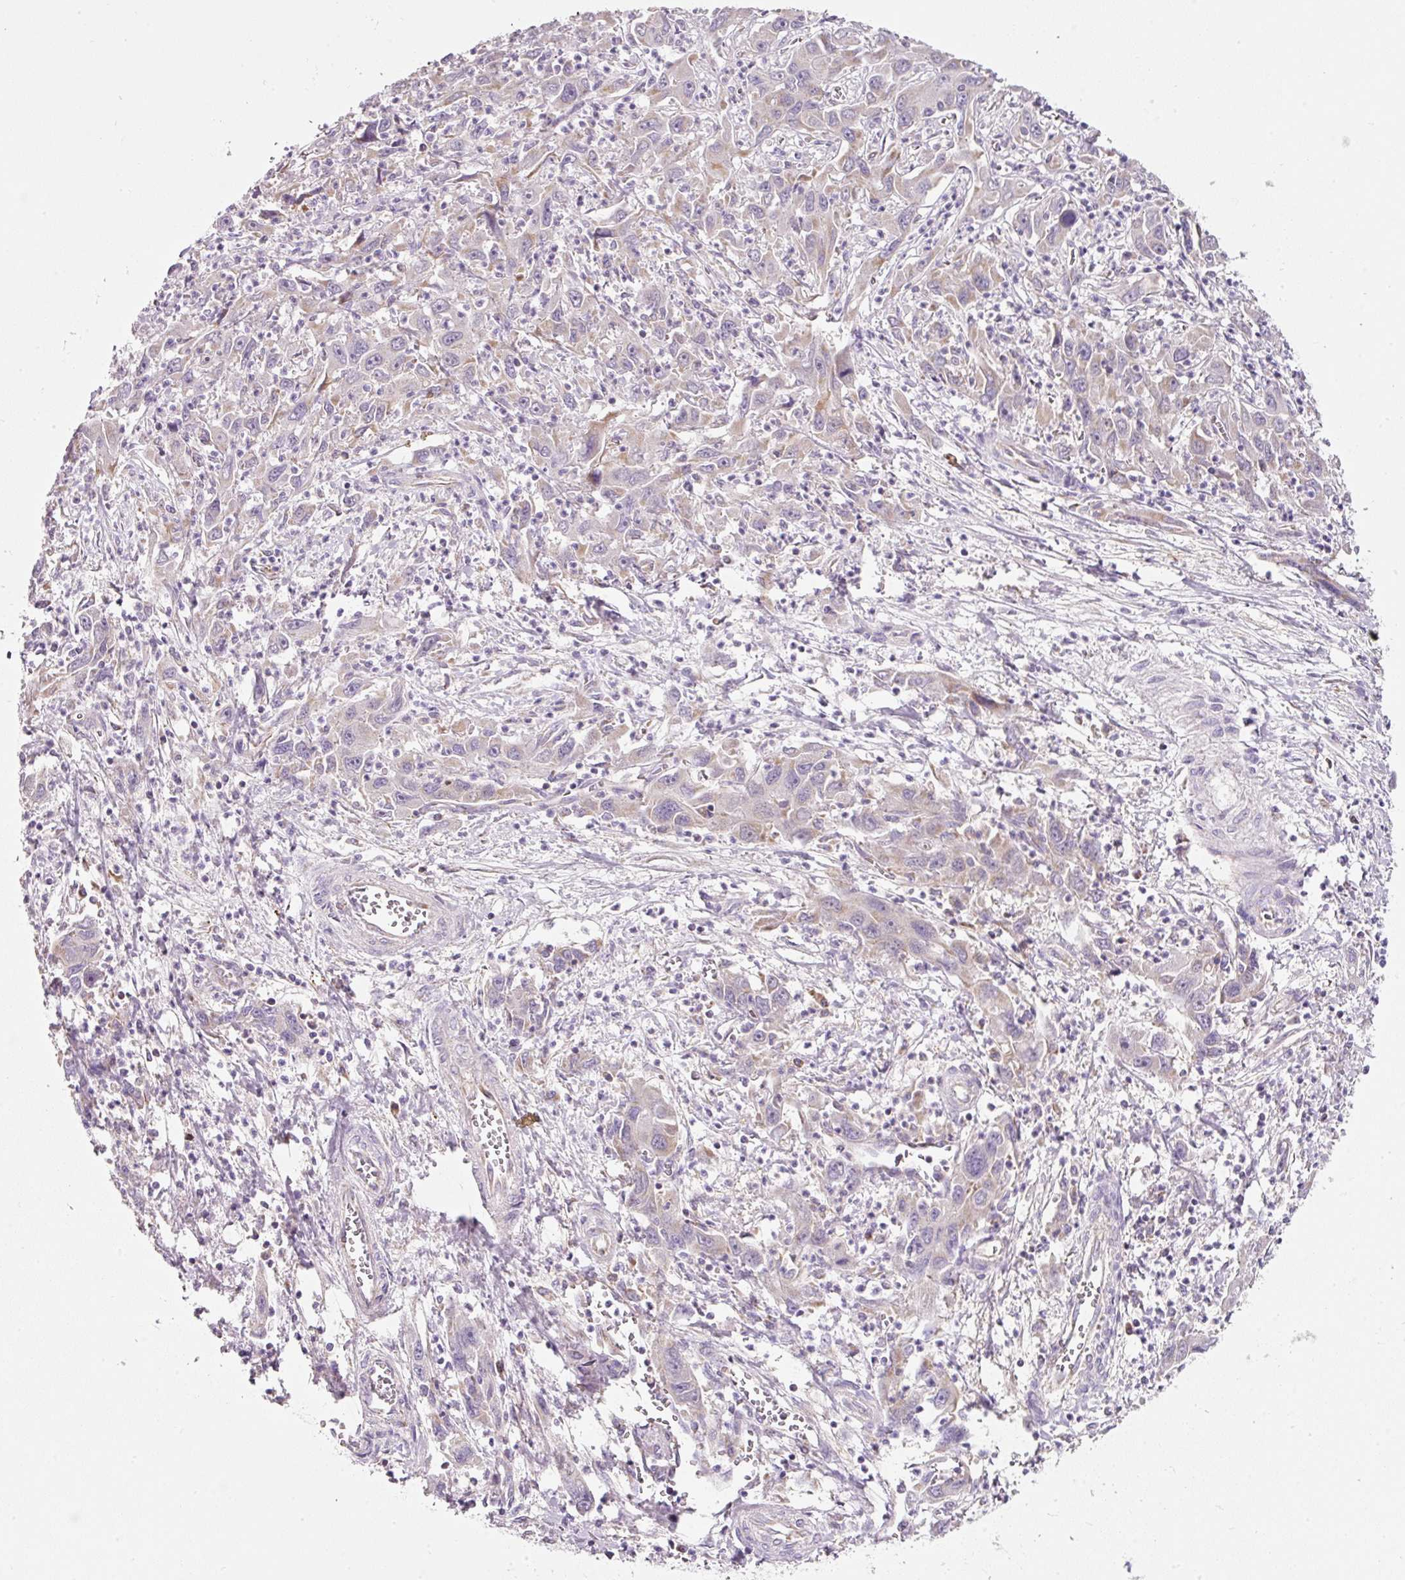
{"staining": {"intensity": "moderate", "quantity": "<25%", "location": "cytoplasmic/membranous"}, "tissue": "liver cancer", "cell_type": "Tumor cells", "image_type": "cancer", "snomed": [{"axis": "morphology", "description": "Carcinoma, Hepatocellular, NOS"}, {"axis": "topography", "description": "Liver"}], "caption": "Tumor cells show low levels of moderate cytoplasmic/membranous staining in about <25% of cells in human liver hepatocellular carcinoma.", "gene": "NDUFA1", "patient": {"sex": "male", "age": 63}}